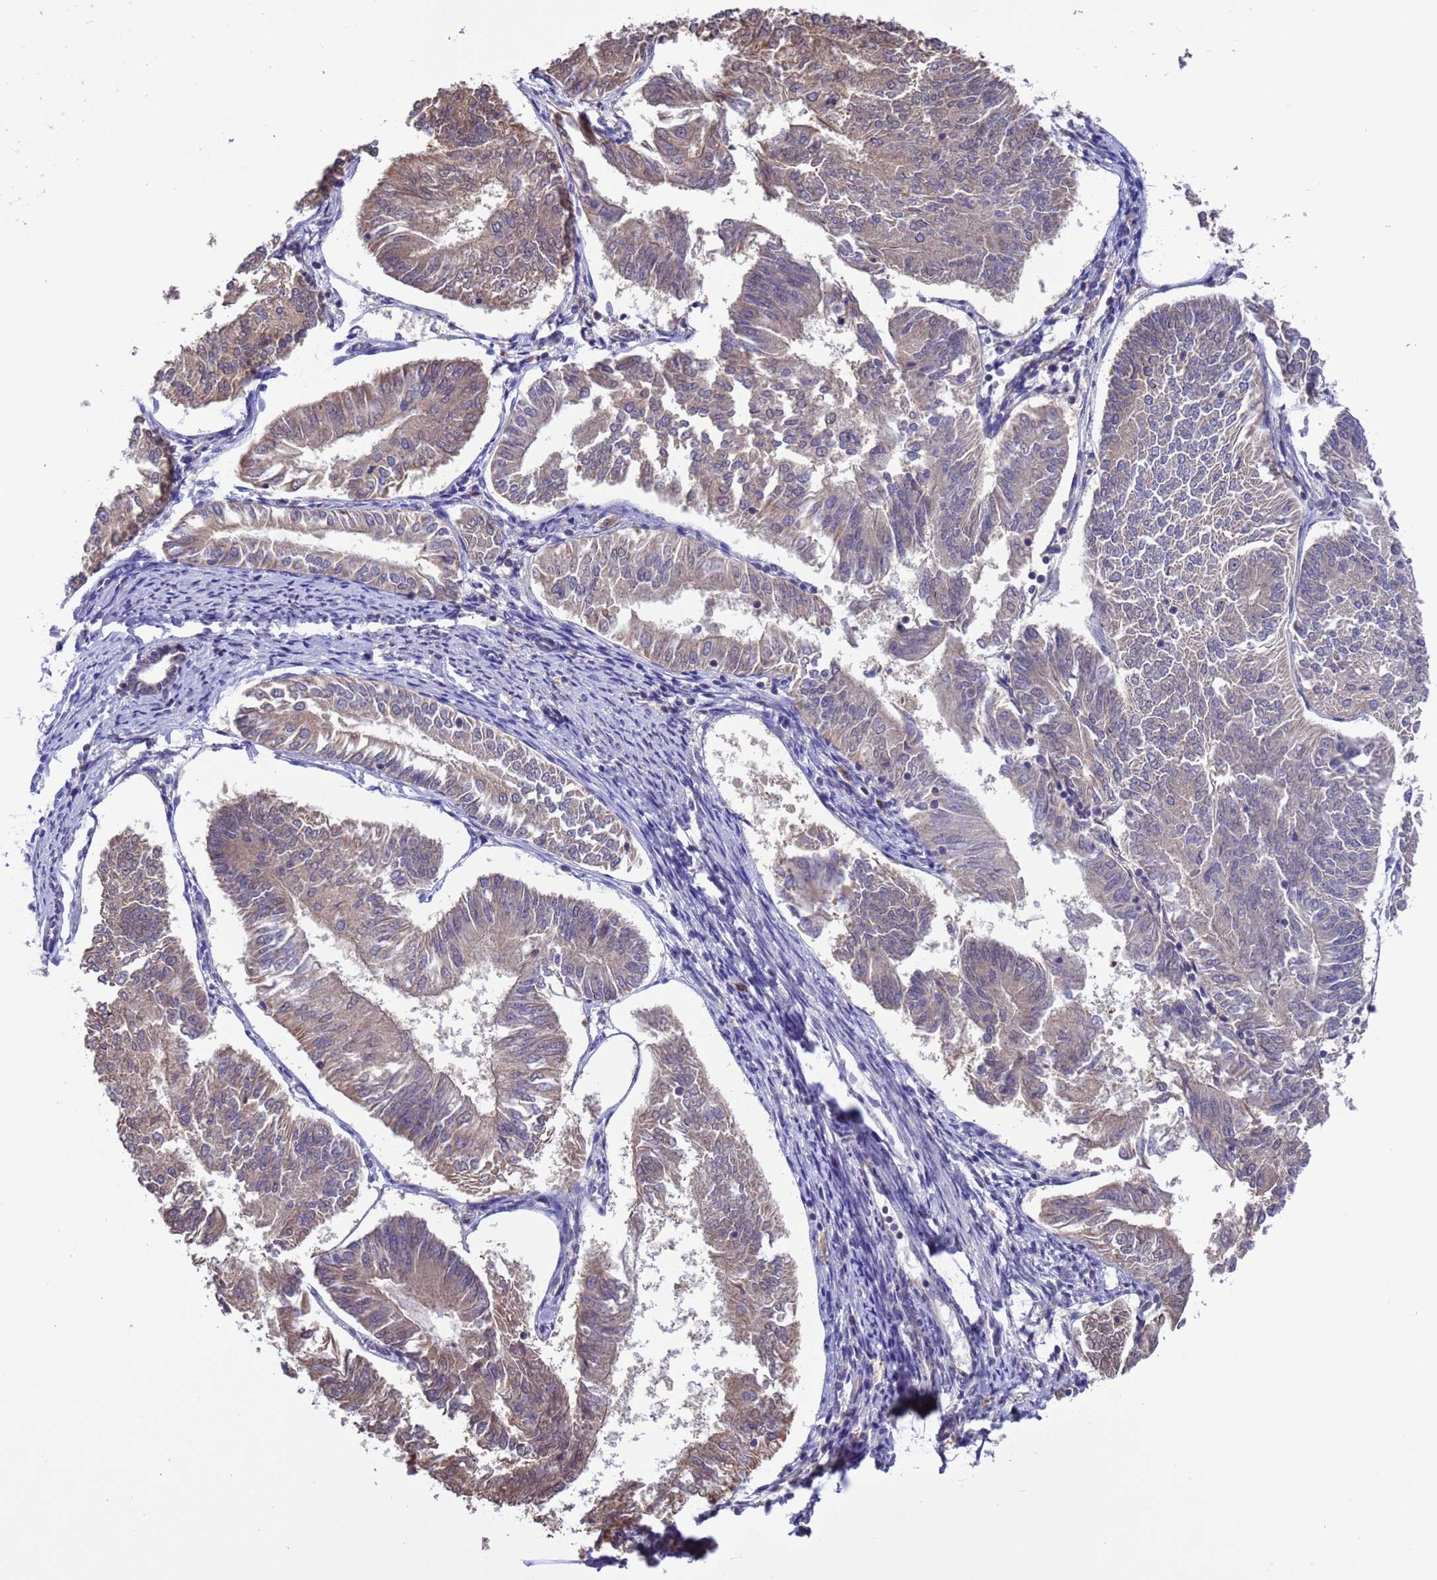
{"staining": {"intensity": "weak", "quantity": "25%-75%", "location": "cytoplasmic/membranous"}, "tissue": "endometrial cancer", "cell_type": "Tumor cells", "image_type": "cancer", "snomed": [{"axis": "morphology", "description": "Adenocarcinoma, NOS"}, {"axis": "topography", "description": "Endometrium"}], "caption": "Immunohistochemistry (IHC) staining of endometrial cancer, which exhibits low levels of weak cytoplasmic/membranous staining in approximately 25%-75% of tumor cells indicating weak cytoplasmic/membranous protein staining. The staining was performed using DAB (3,3'-diaminobenzidine) (brown) for protein detection and nuclei were counterstained in hematoxylin (blue).", "gene": "ZFP69B", "patient": {"sex": "female", "age": 58}}